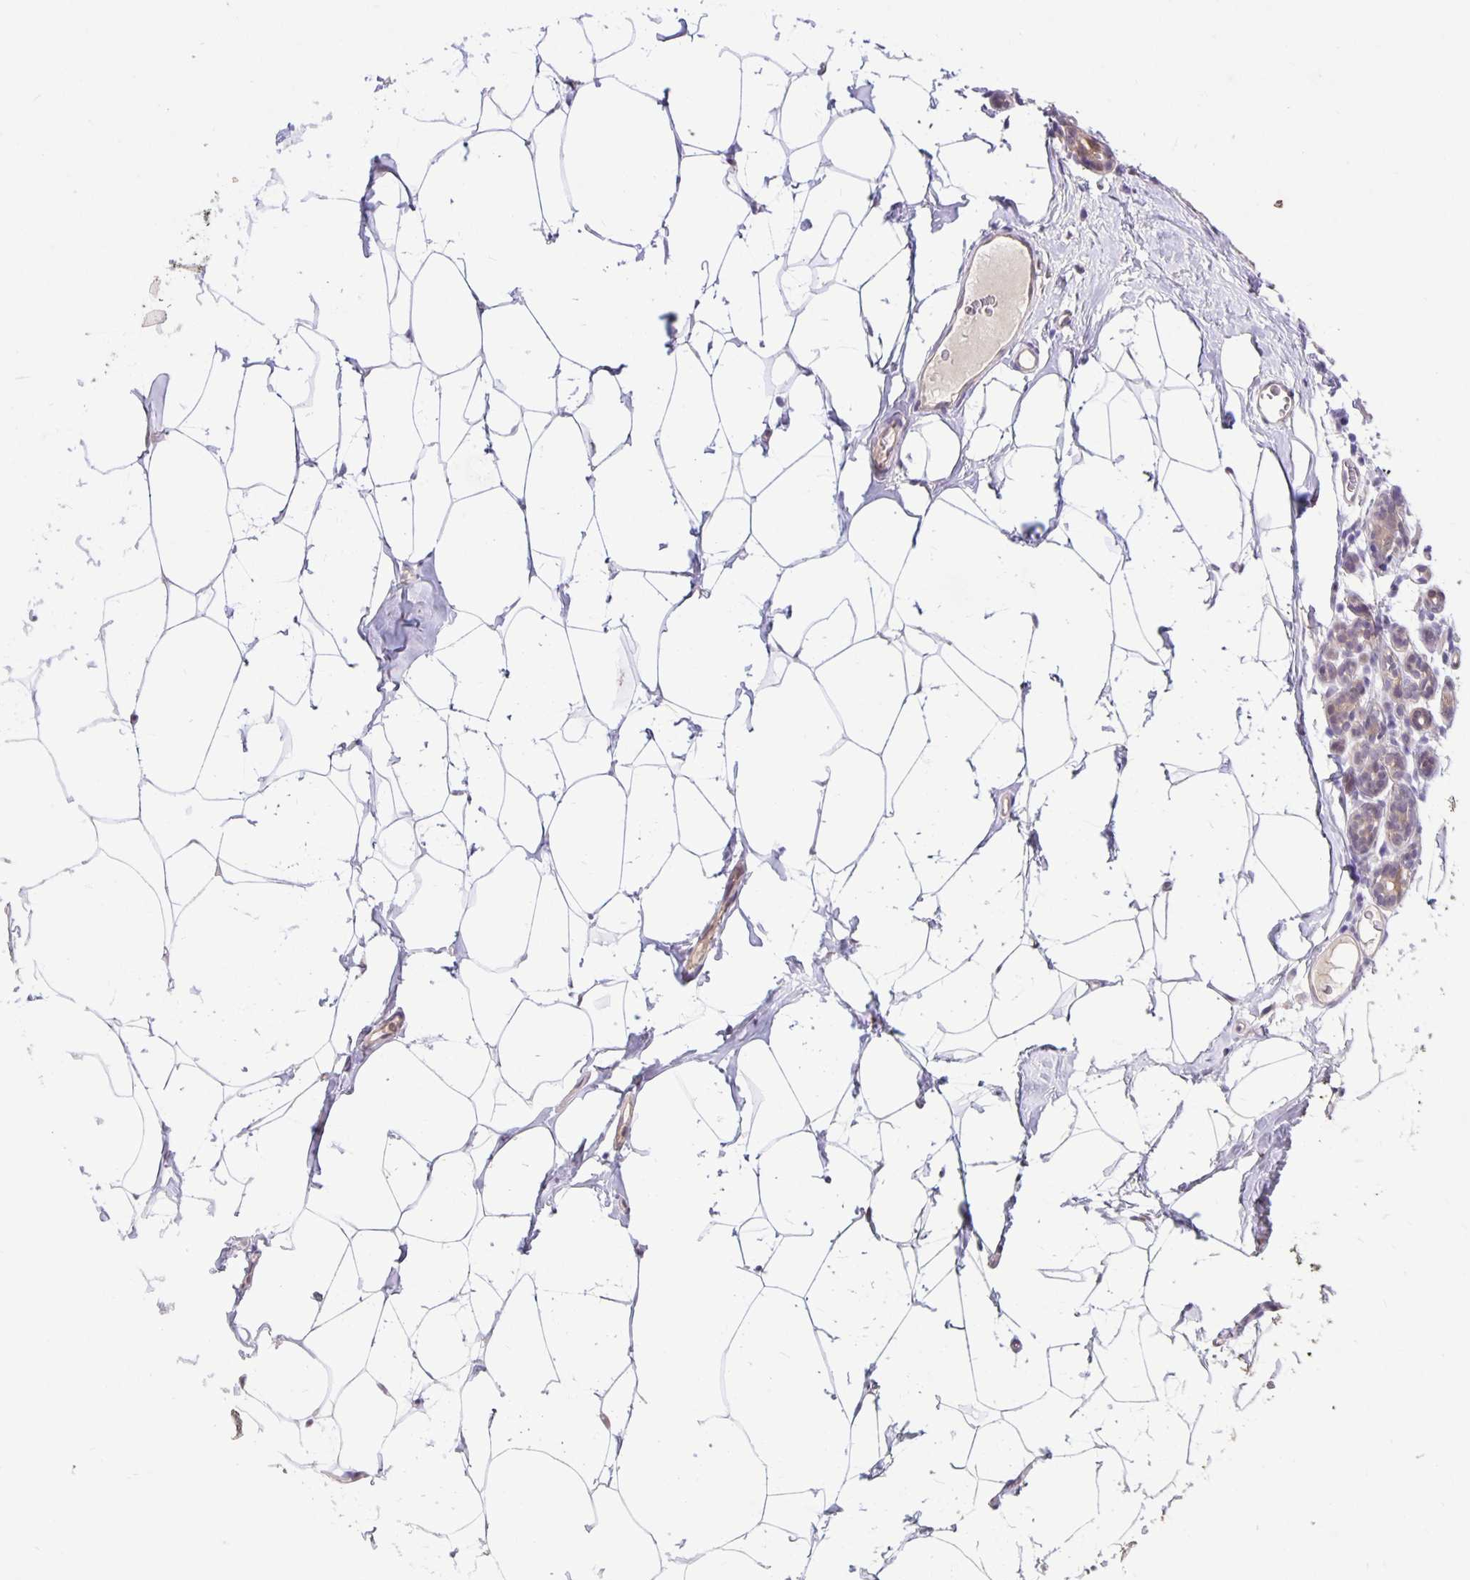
{"staining": {"intensity": "negative", "quantity": "none", "location": "none"}, "tissue": "breast", "cell_type": "Adipocytes", "image_type": "normal", "snomed": [{"axis": "morphology", "description": "Normal tissue, NOS"}, {"axis": "topography", "description": "Breast"}], "caption": "Immunohistochemistry (IHC) photomicrograph of unremarkable breast: human breast stained with DAB (3,3'-diaminobenzidine) demonstrates no significant protein staining in adipocytes.", "gene": "TAX1BP3", "patient": {"sex": "female", "age": 32}}